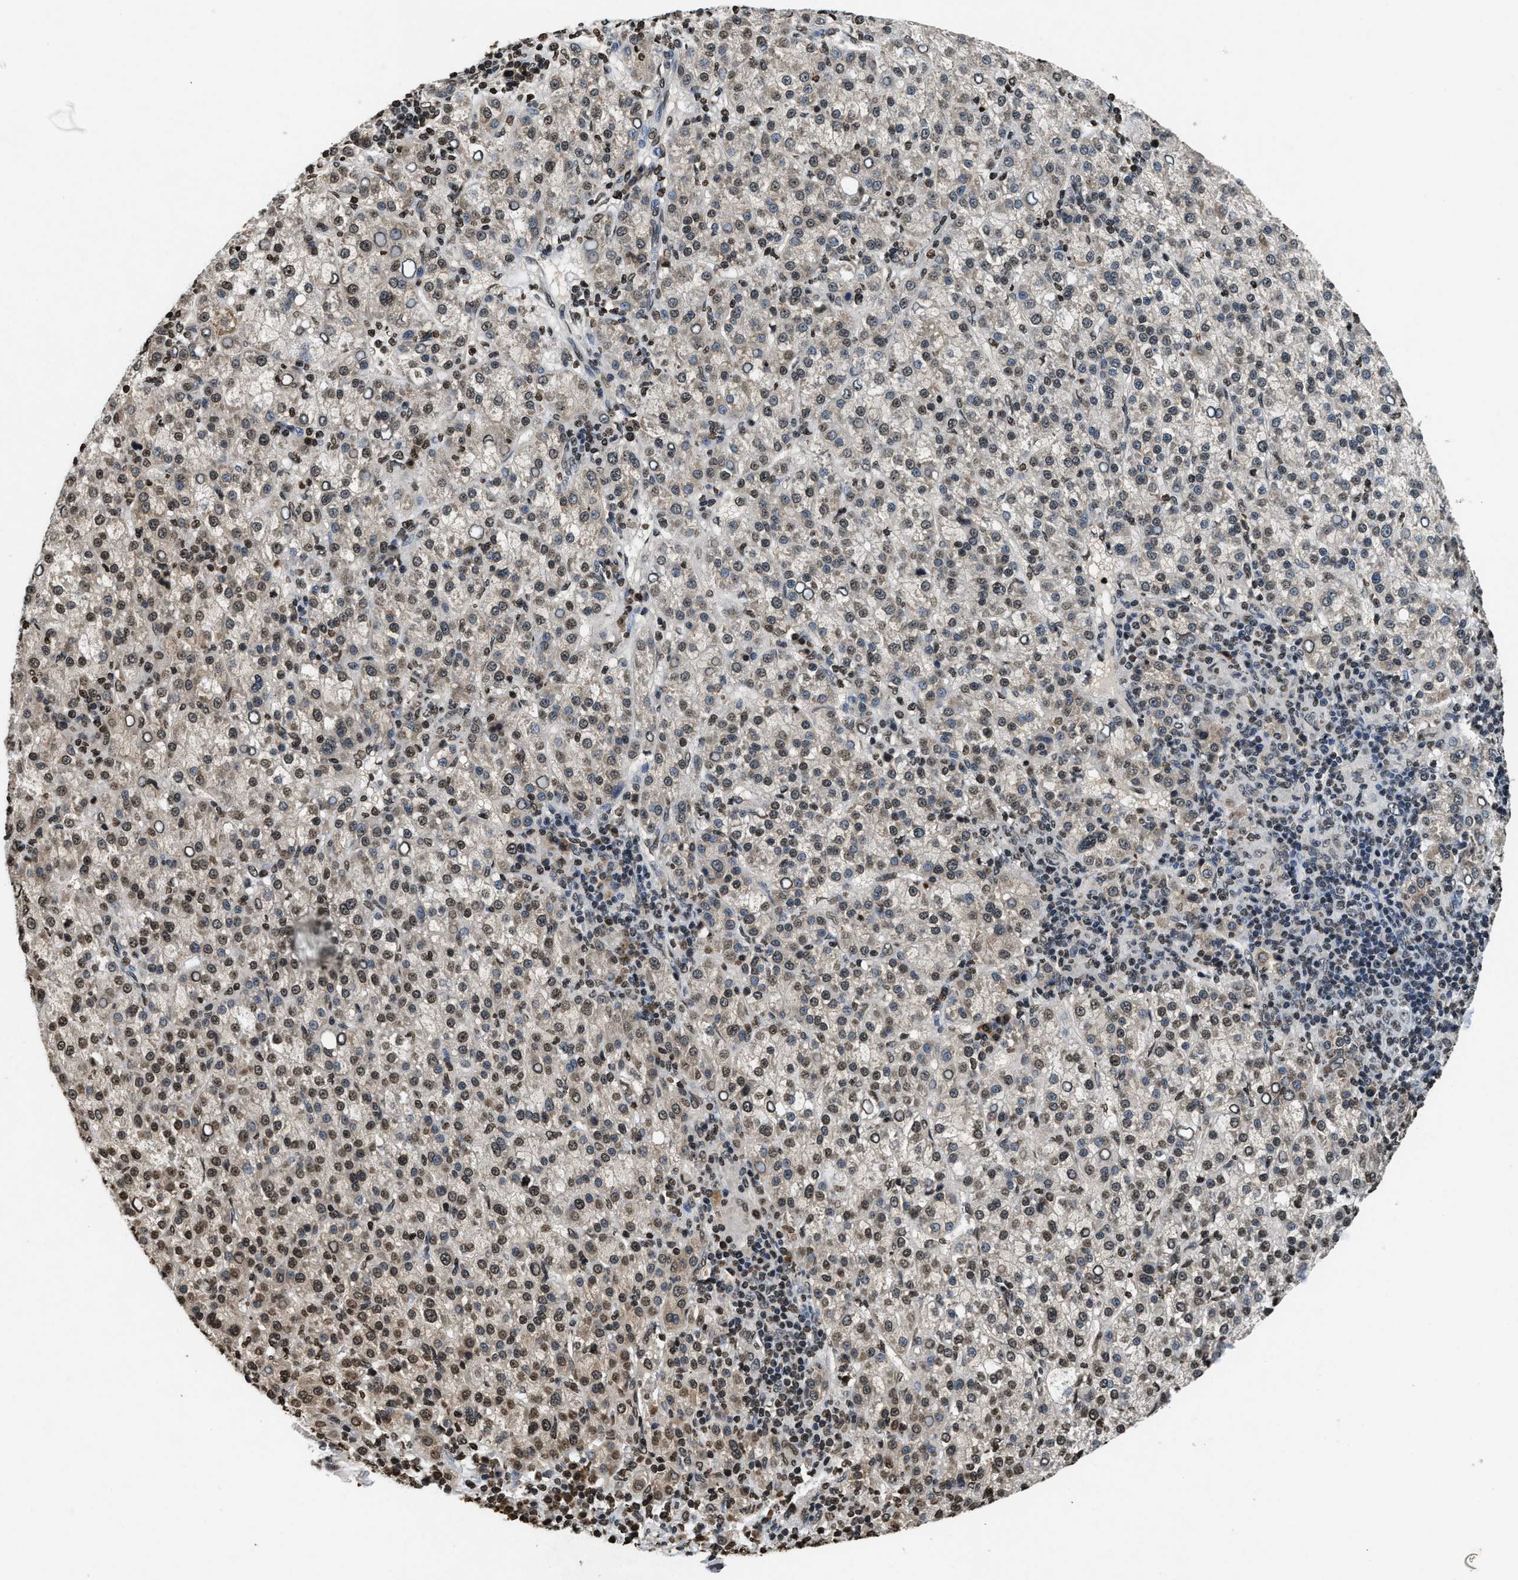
{"staining": {"intensity": "moderate", "quantity": ">75%", "location": "cytoplasmic/membranous,nuclear"}, "tissue": "liver cancer", "cell_type": "Tumor cells", "image_type": "cancer", "snomed": [{"axis": "morphology", "description": "Carcinoma, Hepatocellular, NOS"}, {"axis": "topography", "description": "Liver"}], "caption": "Hepatocellular carcinoma (liver) was stained to show a protein in brown. There is medium levels of moderate cytoplasmic/membranous and nuclear positivity in about >75% of tumor cells.", "gene": "DNASE1L3", "patient": {"sex": "female", "age": 58}}